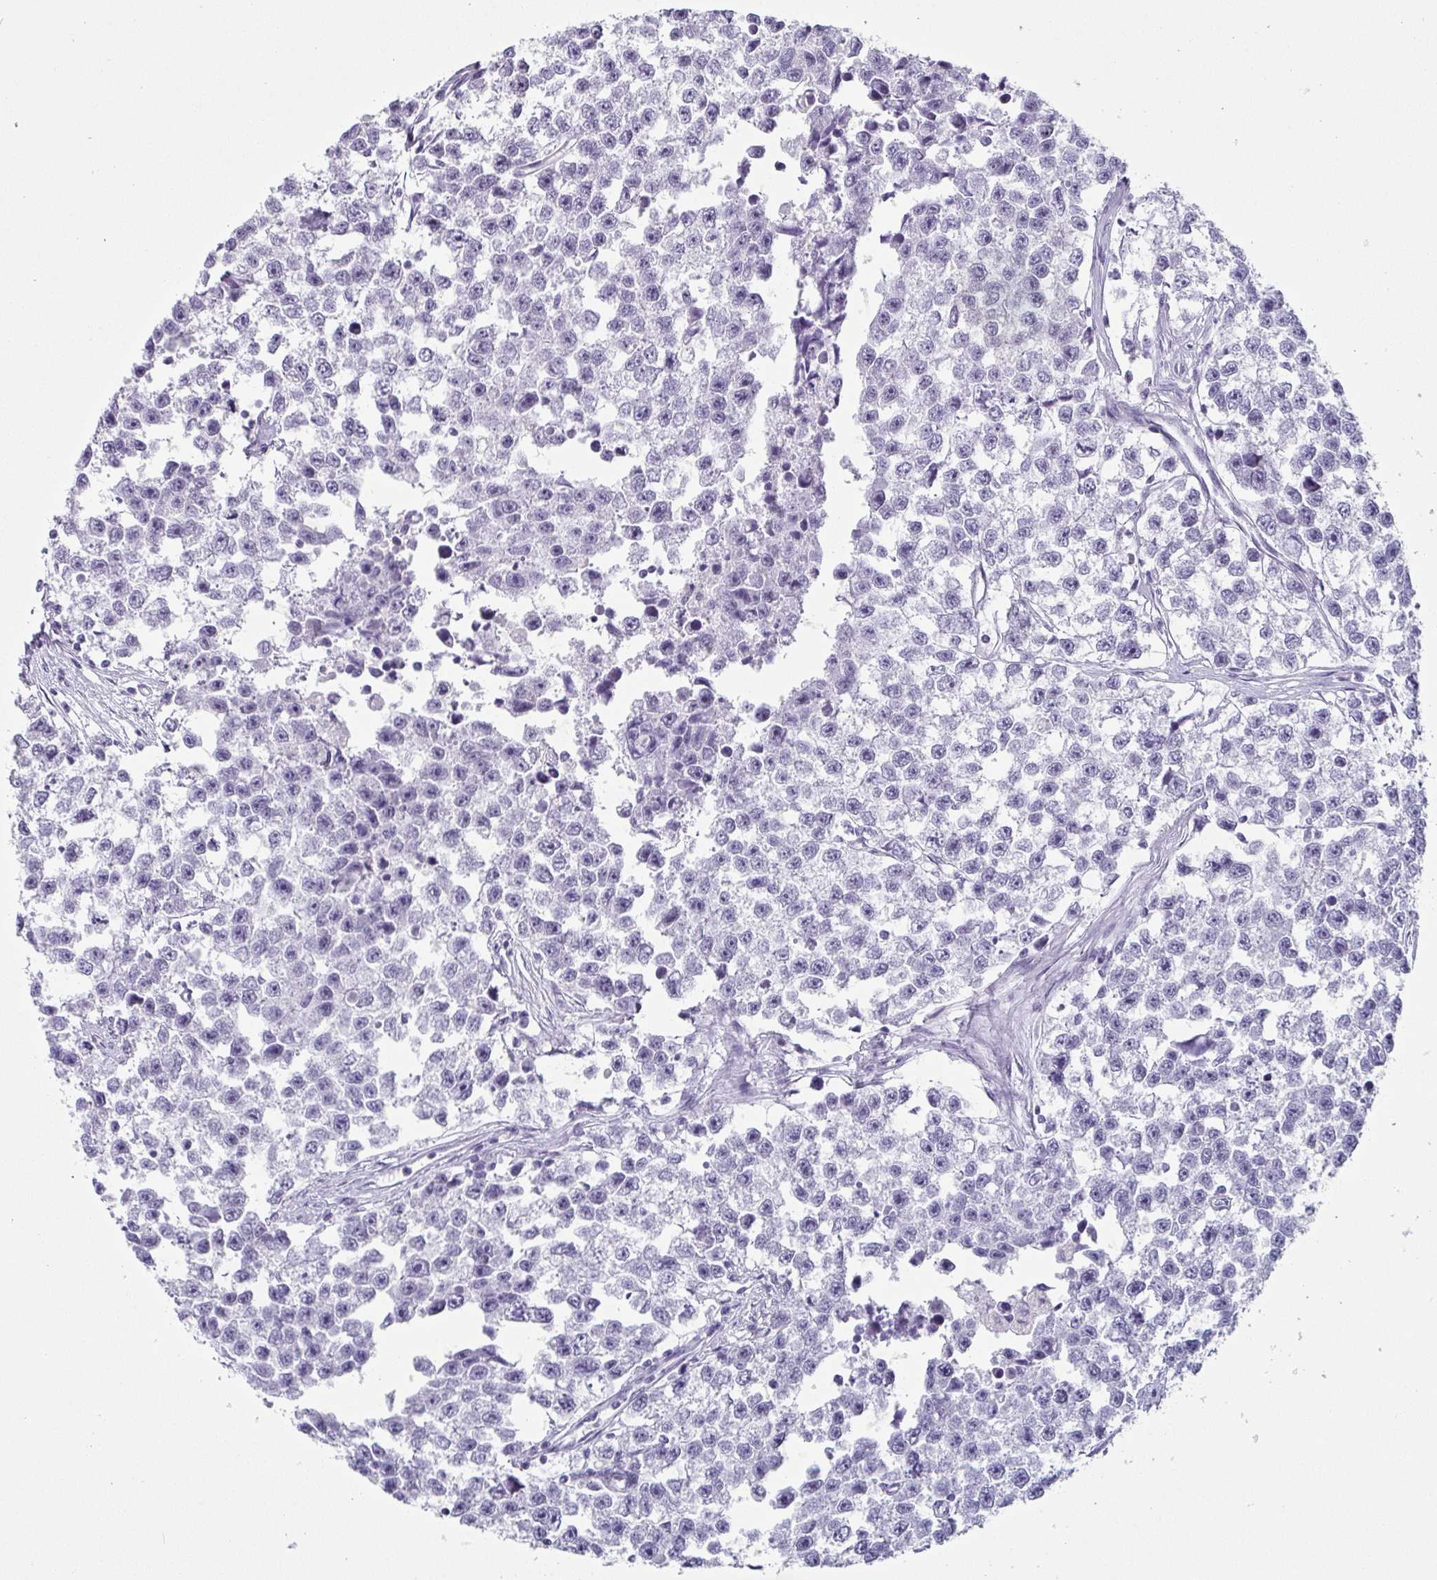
{"staining": {"intensity": "negative", "quantity": "none", "location": "none"}, "tissue": "testis cancer", "cell_type": "Tumor cells", "image_type": "cancer", "snomed": [{"axis": "morphology", "description": "Seminoma, NOS"}, {"axis": "topography", "description": "Testis"}], "caption": "A photomicrograph of human testis seminoma is negative for staining in tumor cells. (Immunohistochemistry (ihc), brightfield microscopy, high magnification).", "gene": "VSIG10L", "patient": {"sex": "male", "age": 26}}